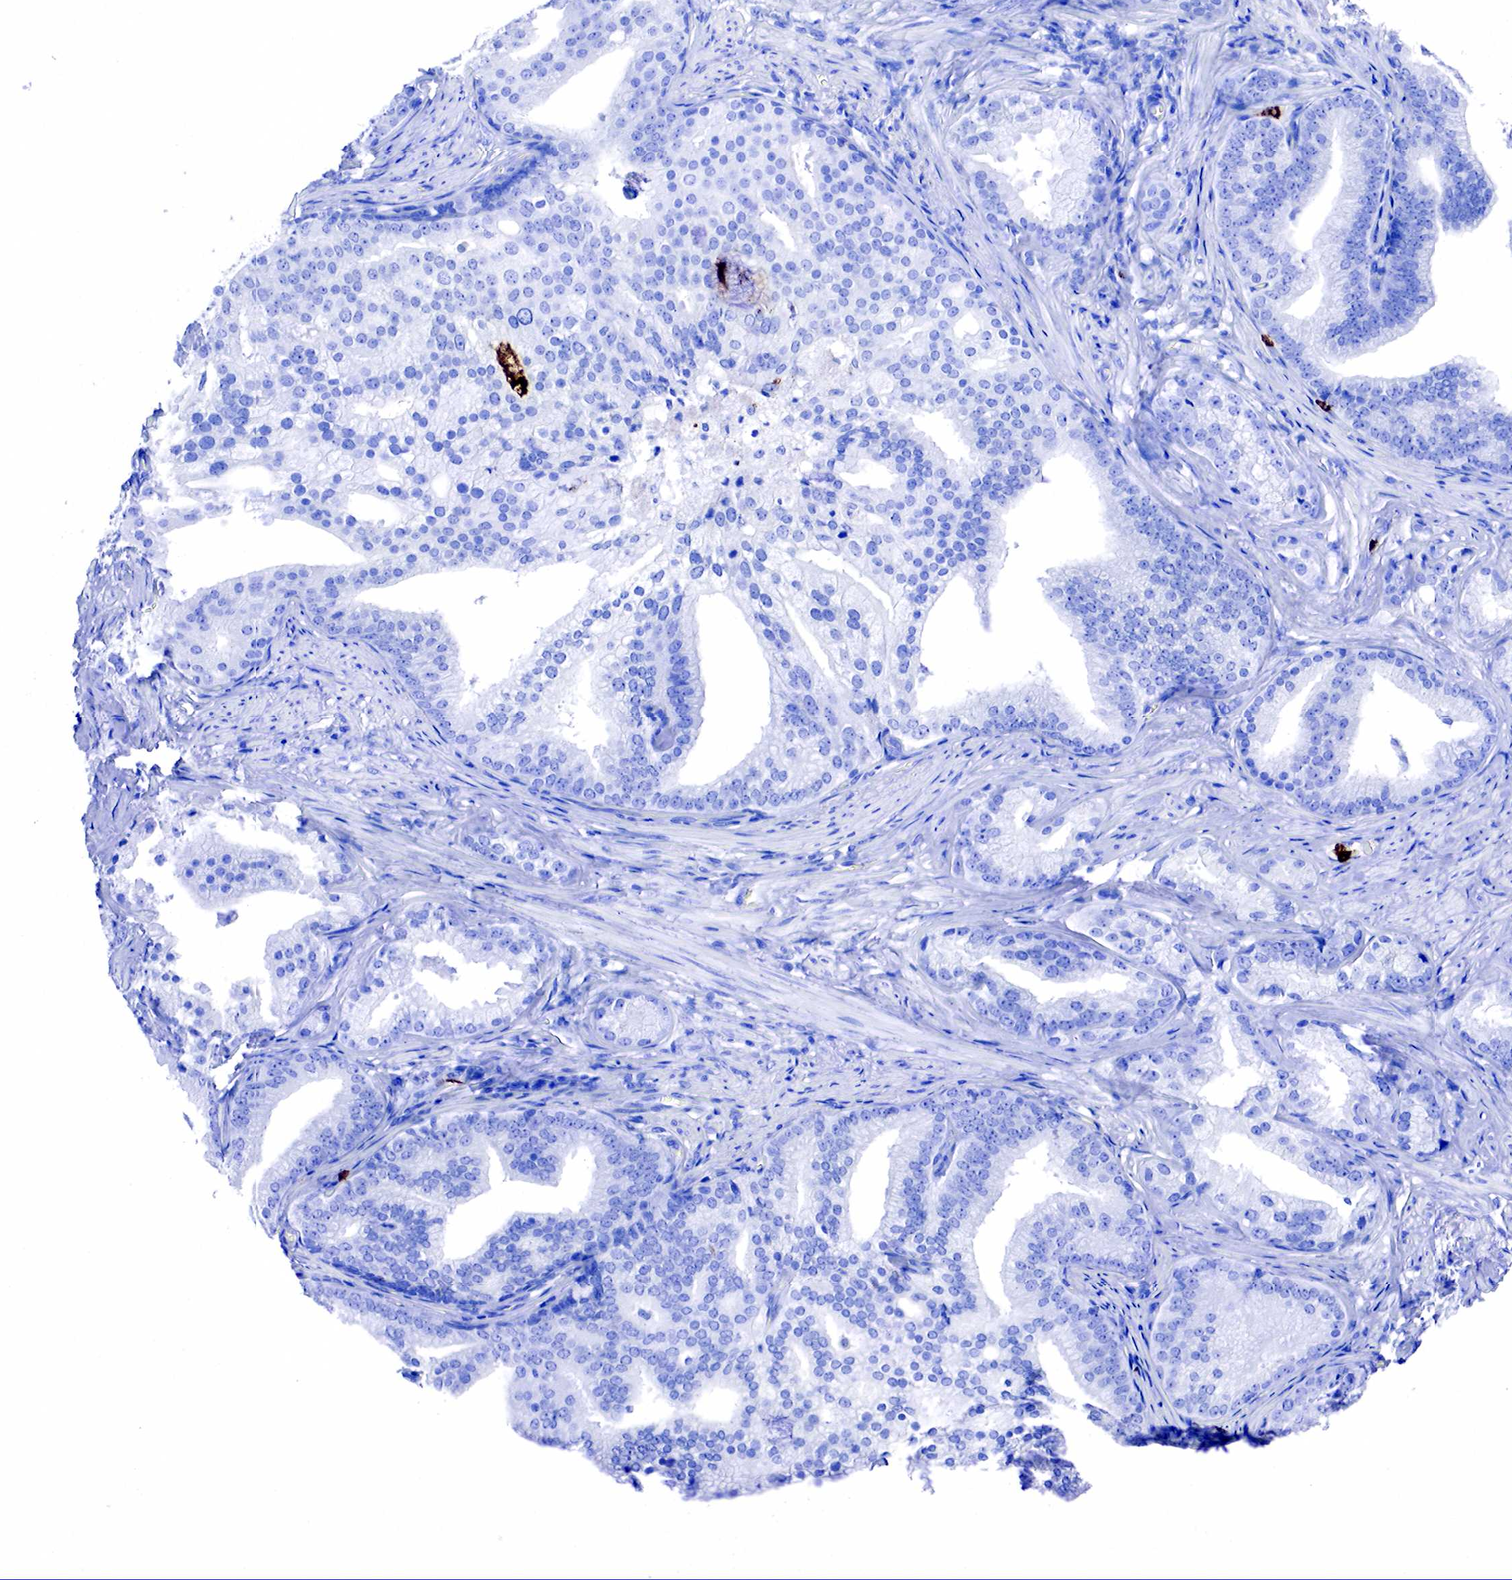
{"staining": {"intensity": "negative", "quantity": "none", "location": "none"}, "tissue": "prostate cancer", "cell_type": "Tumor cells", "image_type": "cancer", "snomed": [{"axis": "morphology", "description": "Adenocarcinoma, Low grade"}, {"axis": "topography", "description": "Prostate"}], "caption": "IHC micrograph of neoplastic tissue: human prostate low-grade adenocarcinoma stained with DAB reveals no significant protein expression in tumor cells.", "gene": "FUT4", "patient": {"sex": "male", "age": 71}}